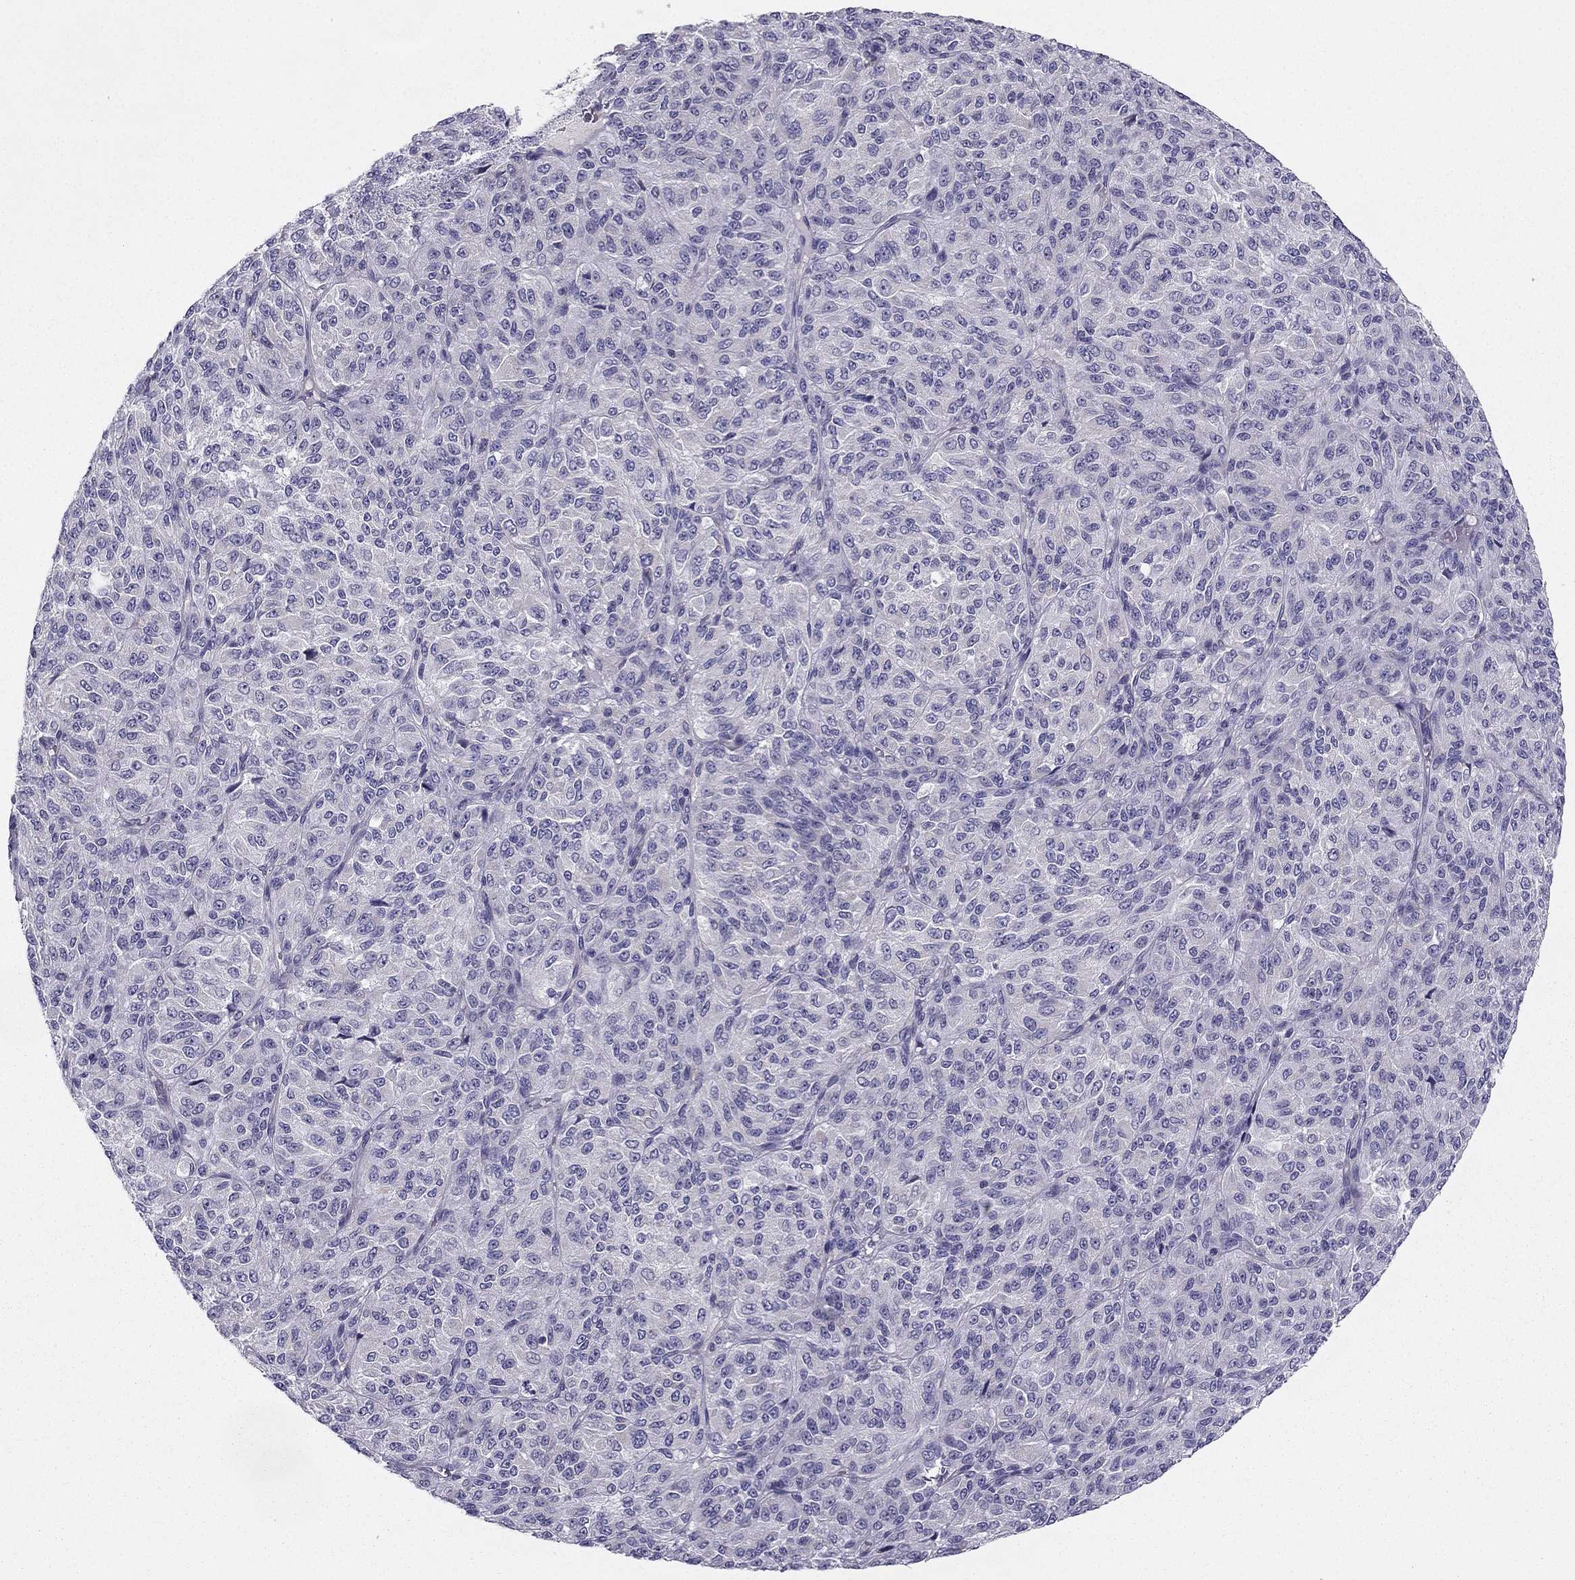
{"staining": {"intensity": "negative", "quantity": "none", "location": "none"}, "tissue": "melanoma", "cell_type": "Tumor cells", "image_type": "cancer", "snomed": [{"axis": "morphology", "description": "Malignant melanoma, Metastatic site"}, {"axis": "topography", "description": "Brain"}], "caption": "High power microscopy histopathology image of an immunohistochemistry photomicrograph of malignant melanoma (metastatic site), revealing no significant positivity in tumor cells. The staining was performed using DAB (3,3'-diaminobenzidine) to visualize the protein expression in brown, while the nuclei were stained in blue with hematoxylin (Magnification: 20x).", "gene": "SYT5", "patient": {"sex": "female", "age": 56}}